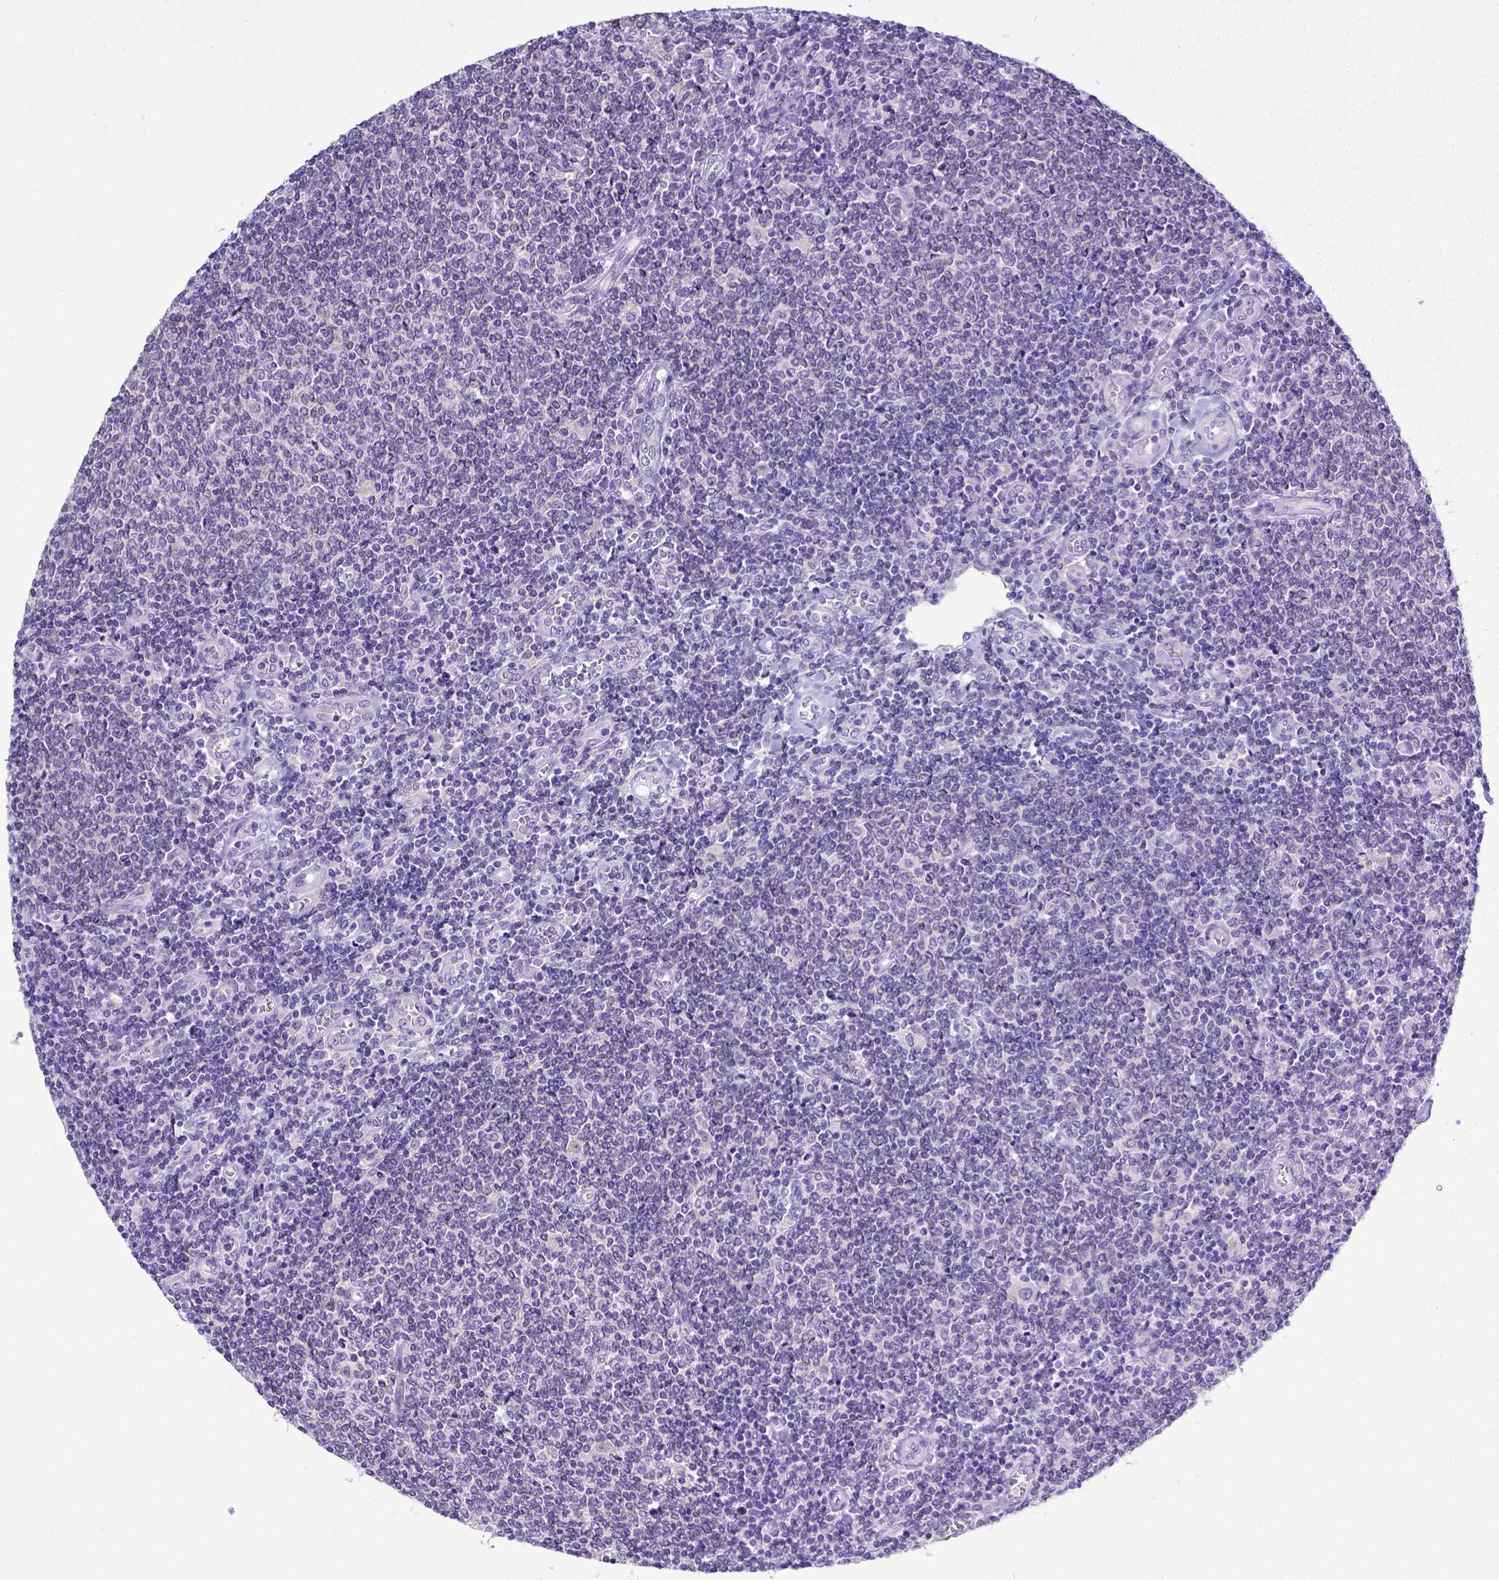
{"staining": {"intensity": "negative", "quantity": "none", "location": "none"}, "tissue": "lymphoma", "cell_type": "Tumor cells", "image_type": "cancer", "snomed": [{"axis": "morphology", "description": "Malignant lymphoma, non-Hodgkin's type, Low grade"}, {"axis": "topography", "description": "Lymph node"}], "caption": "This is a histopathology image of IHC staining of malignant lymphoma, non-Hodgkin's type (low-grade), which shows no staining in tumor cells.", "gene": "SPEF1", "patient": {"sex": "male", "age": 52}}